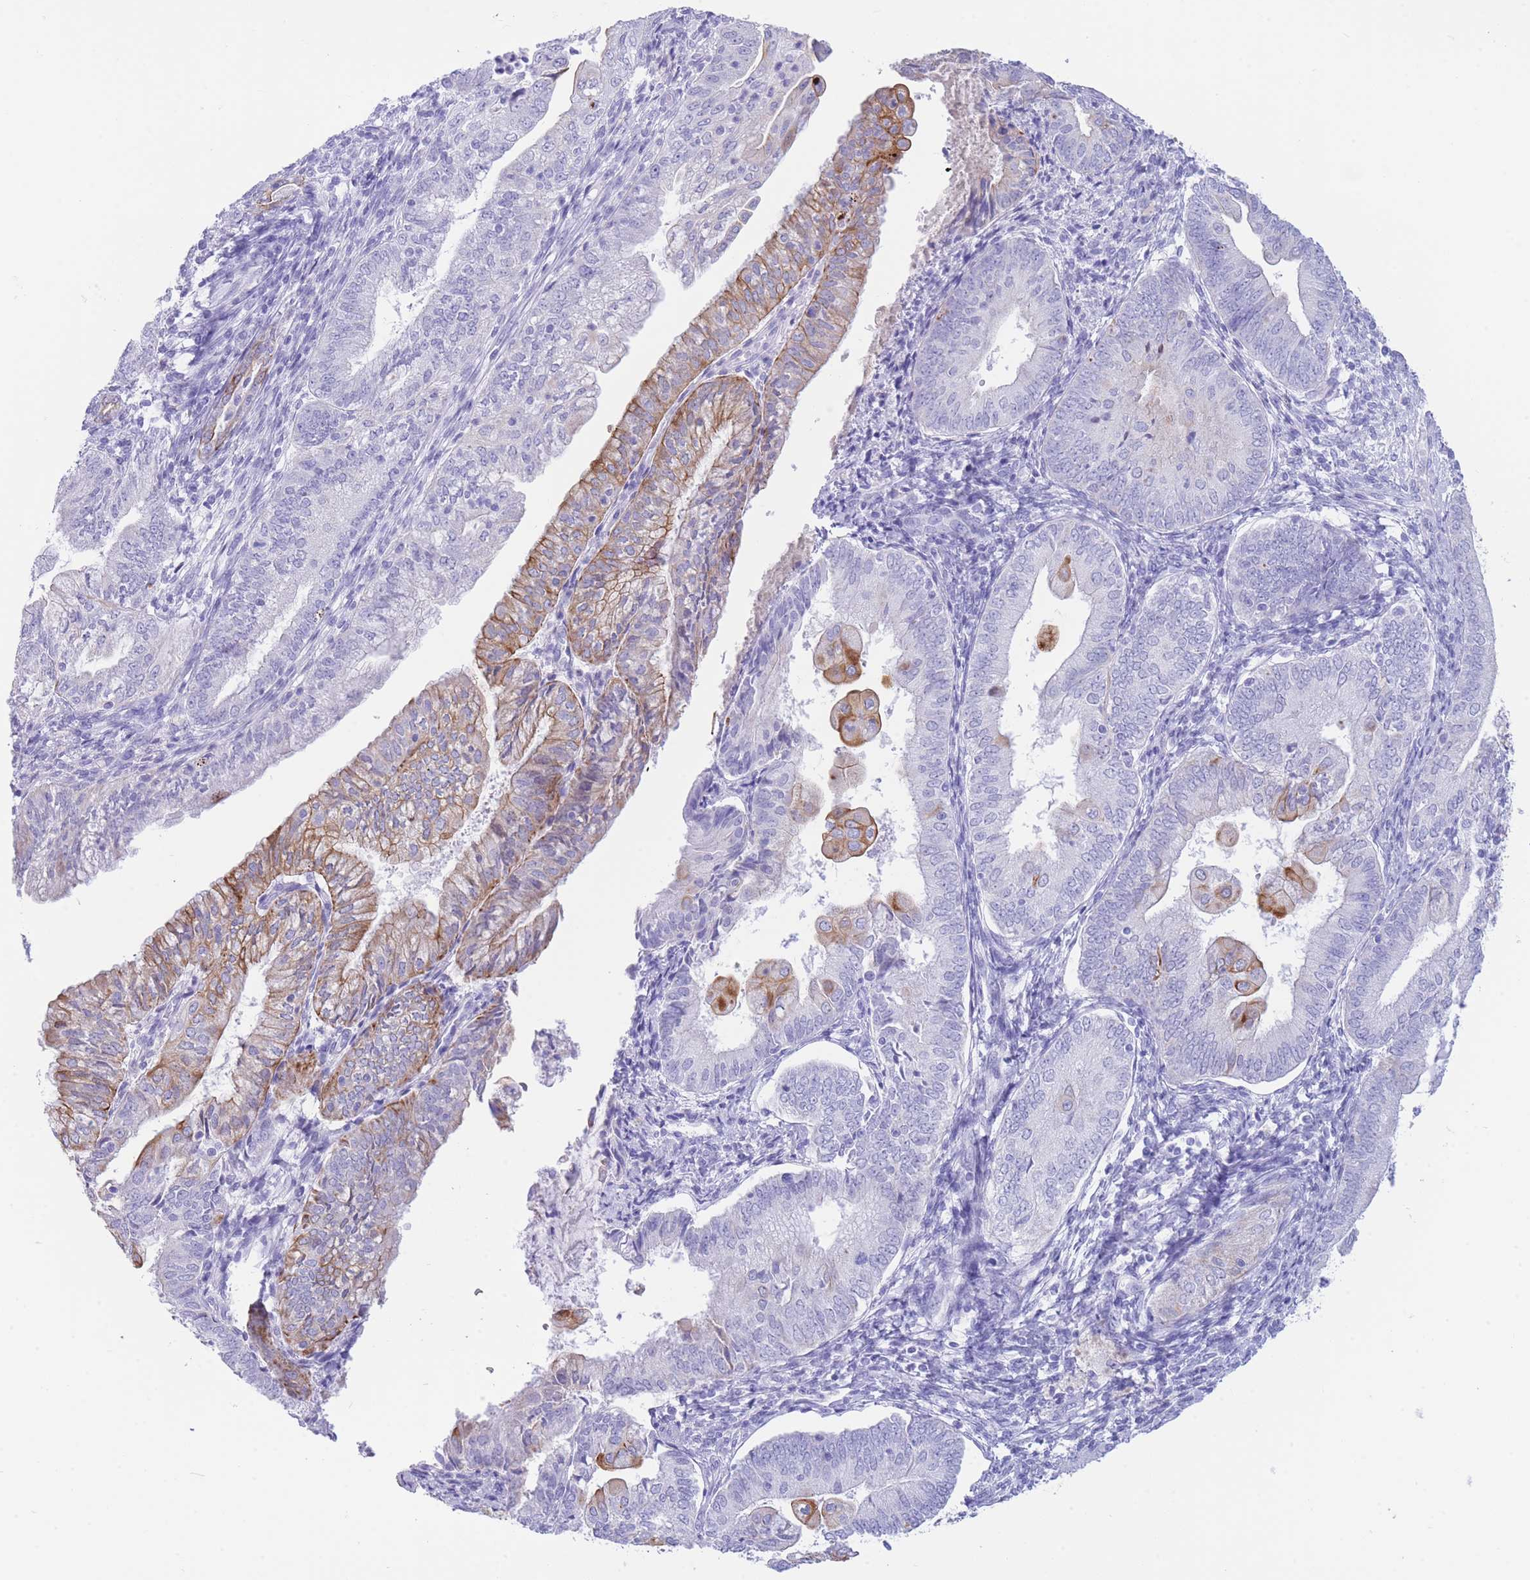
{"staining": {"intensity": "moderate", "quantity": "<25%", "location": "cytoplasmic/membranous"}, "tissue": "endometrial cancer", "cell_type": "Tumor cells", "image_type": "cancer", "snomed": [{"axis": "morphology", "description": "Adenocarcinoma, NOS"}, {"axis": "topography", "description": "Endometrium"}], "caption": "Protein analysis of endometrial cancer tissue exhibits moderate cytoplasmic/membranous positivity in about <25% of tumor cells.", "gene": "VWA8", "patient": {"sex": "female", "age": 55}}